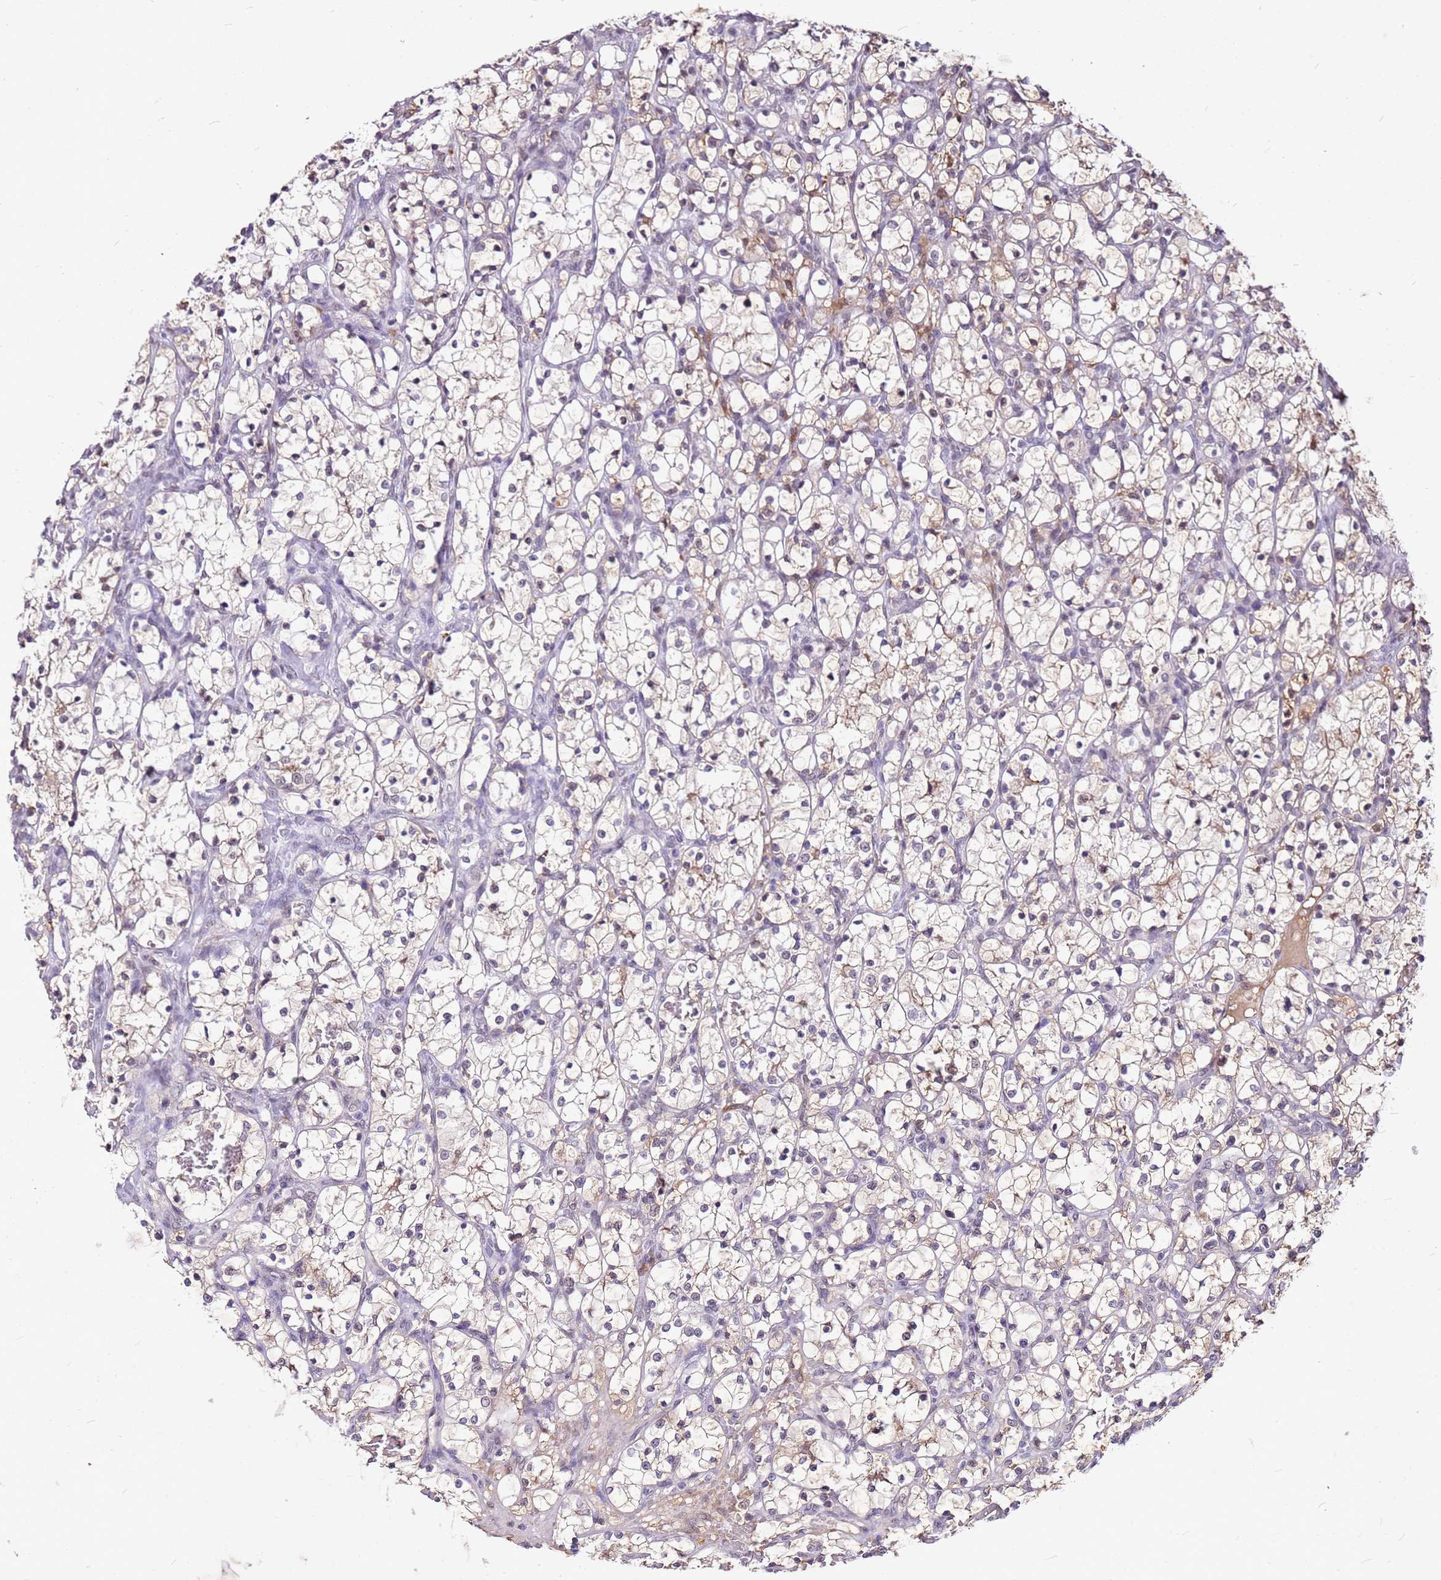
{"staining": {"intensity": "weak", "quantity": "25%-75%", "location": "cytoplasmic/membranous"}, "tissue": "renal cancer", "cell_type": "Tumor cells", "image_type": "cancer", "snomed": [{"axis": "morphology", "description": "Adenocarcinoma, NOS"}, {"axis": "topography", "description": "Kidney"}], "caption": "Immunohistochemical staining of human adenocarcinoma (renal) reveals weak cytoplasmic/membranous protein expression in about 25%-75% of tumor cells. The protein of interest is shown in brown color, while the nuclei are stained blue.", "gene": "ALDH1A3", "patient": {"sex": "female", "age": 69}}